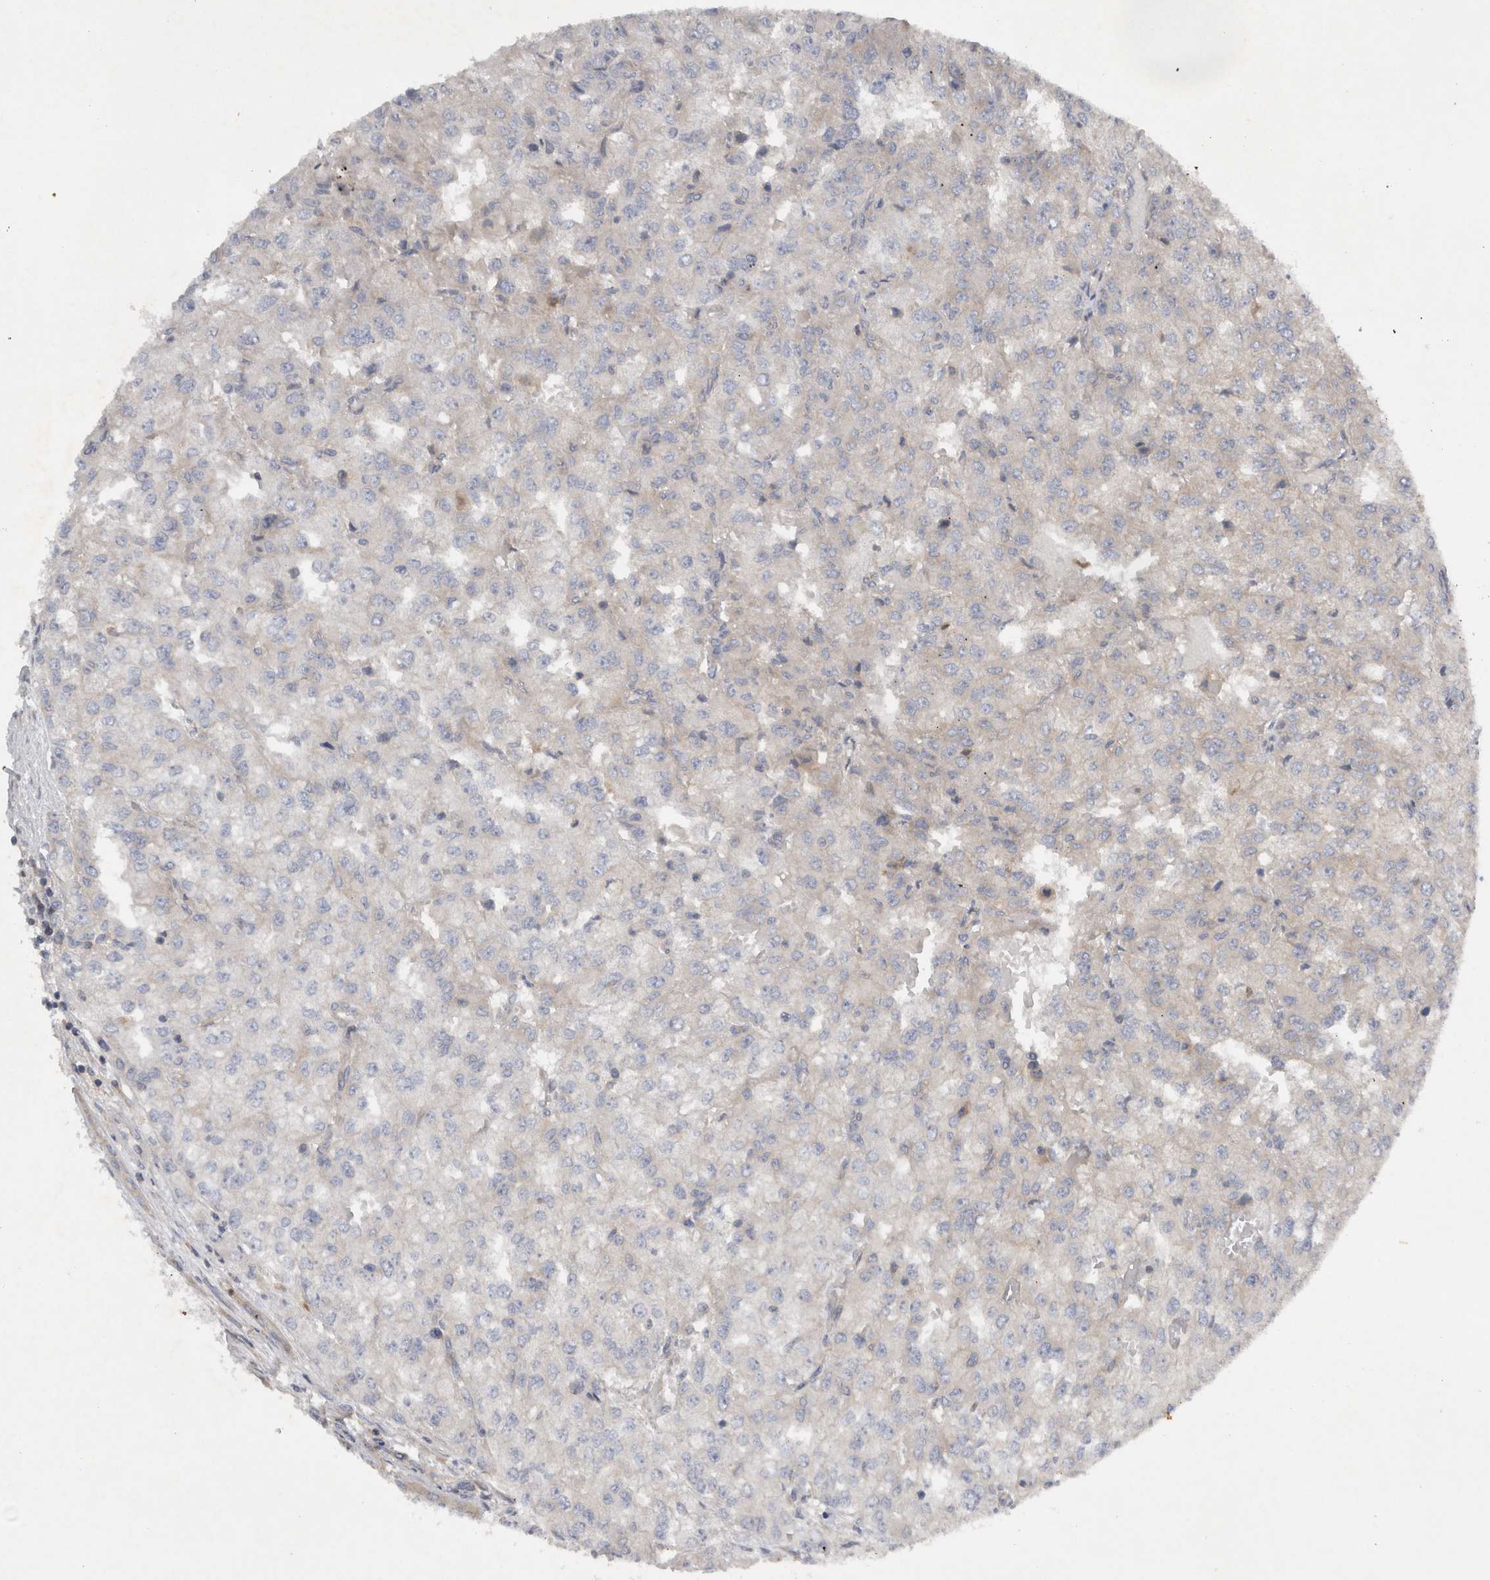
{"staining": {"intensity": "negative", "quantity": "none", "location": "none"}, "tissue": "renal cancer", "cell_type": "Tumor cells", "image_type": "cancer", "snomed": [{"axis": "morphology", "description": "Adenocarcinoma, NOS"}, {"axis": "topography", "description": "Kidney"}], "caption": "The image displays no significant positivity in tumor cells of renal cancer (adenocarcinoma).", "gene": "SCARA5", "patient": {"sex": "female", "age": 54}}